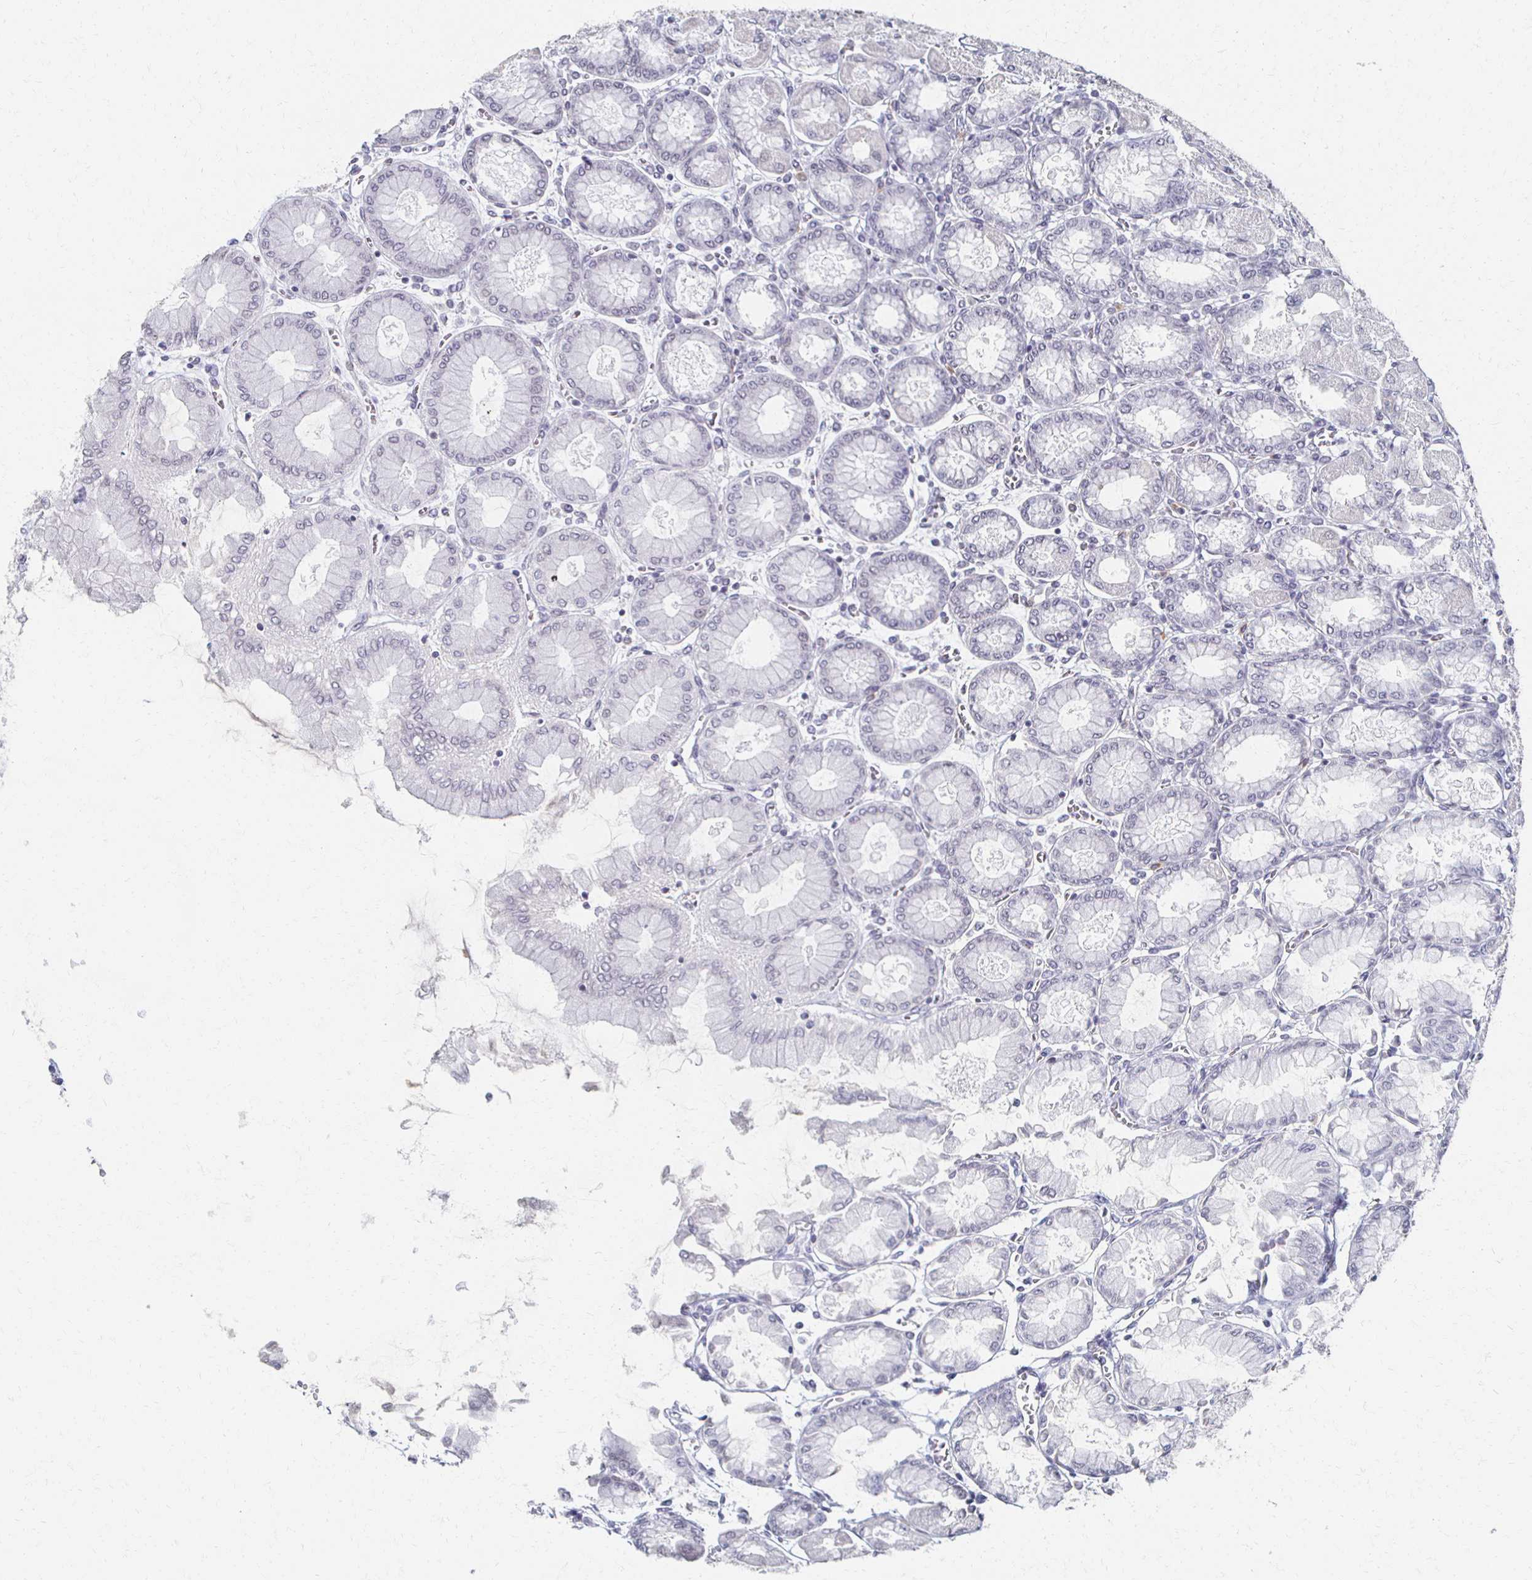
{"staining": {"intensity": "negative", "quantity": "none", "location": "none"}, "tissue": "stomach", "cell_type": "Glandular cells", "image_type": "normal", "snomed": [{"axis": "morphology", "description": "Normal tissue, NOS"}, {"axis": "topography", "description": "Stomach, upper"}], "caption": "IHC of unremarkable stomach exhibits no positivity in glandular cells.", "gene": "DAB1", "patient": {"sex": "female", "age": 56}}